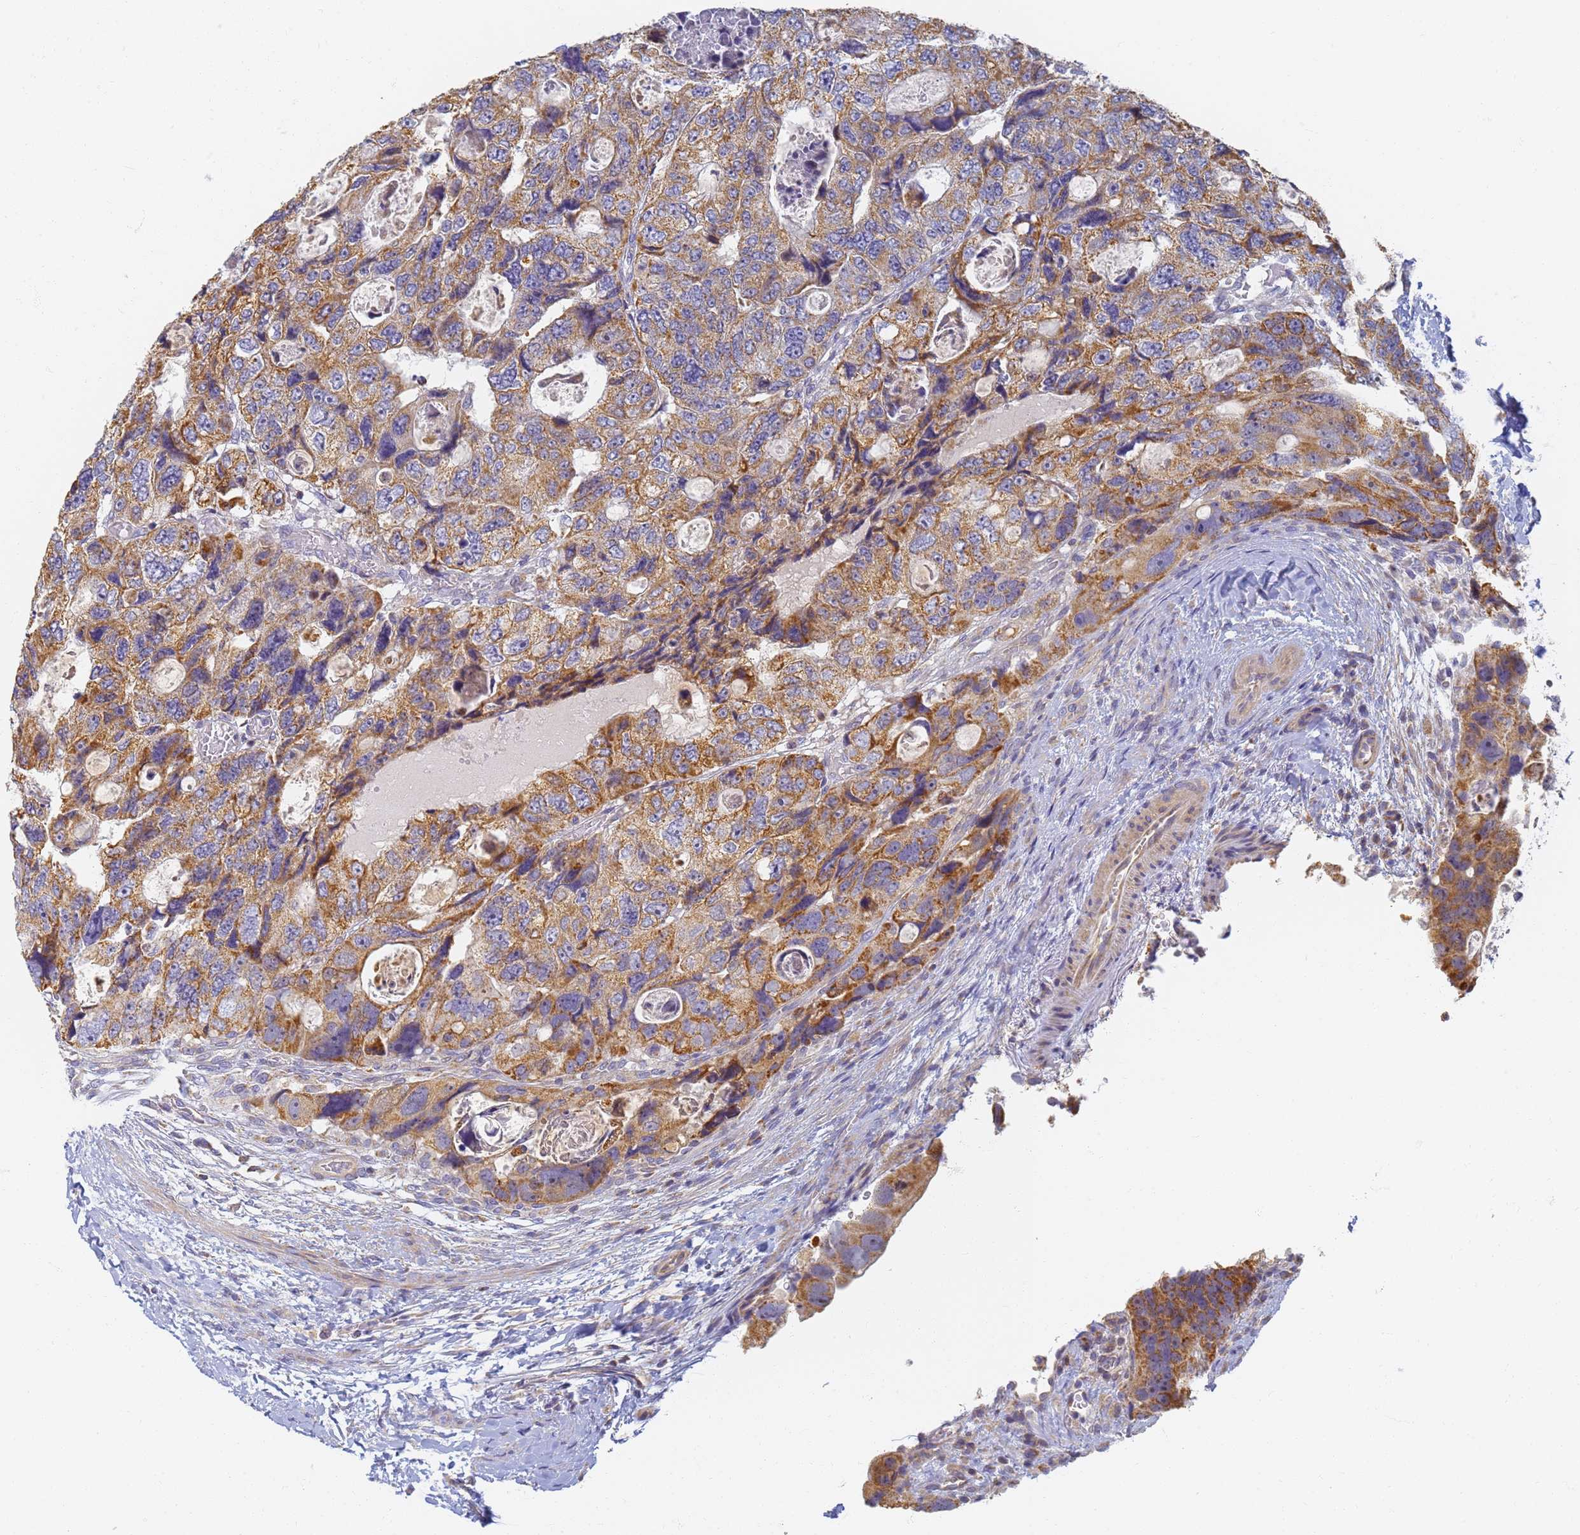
{"staining": {"intensity": "moderate", "quantity": ">75%", "location": "cytoplasmic/membranous"}, "tissue": "colorectal cancer", "cell_type": "Tumor cells", "image_type": "cancer", "snomed": [{"axis": "morphology", "description": "Adenocarcinoma, NOS"}, {"axis": "topography", "description": "Rectum"}], "caption": "Immunohistochemical staining of human adenocarcinoma (colorectal) reveals medium levels of moderate cytoplasmic/membranous expression in approximately >75% of tumor cells.", "gene": "UTP23", "patient": {"sex": "male", "age": 59}}